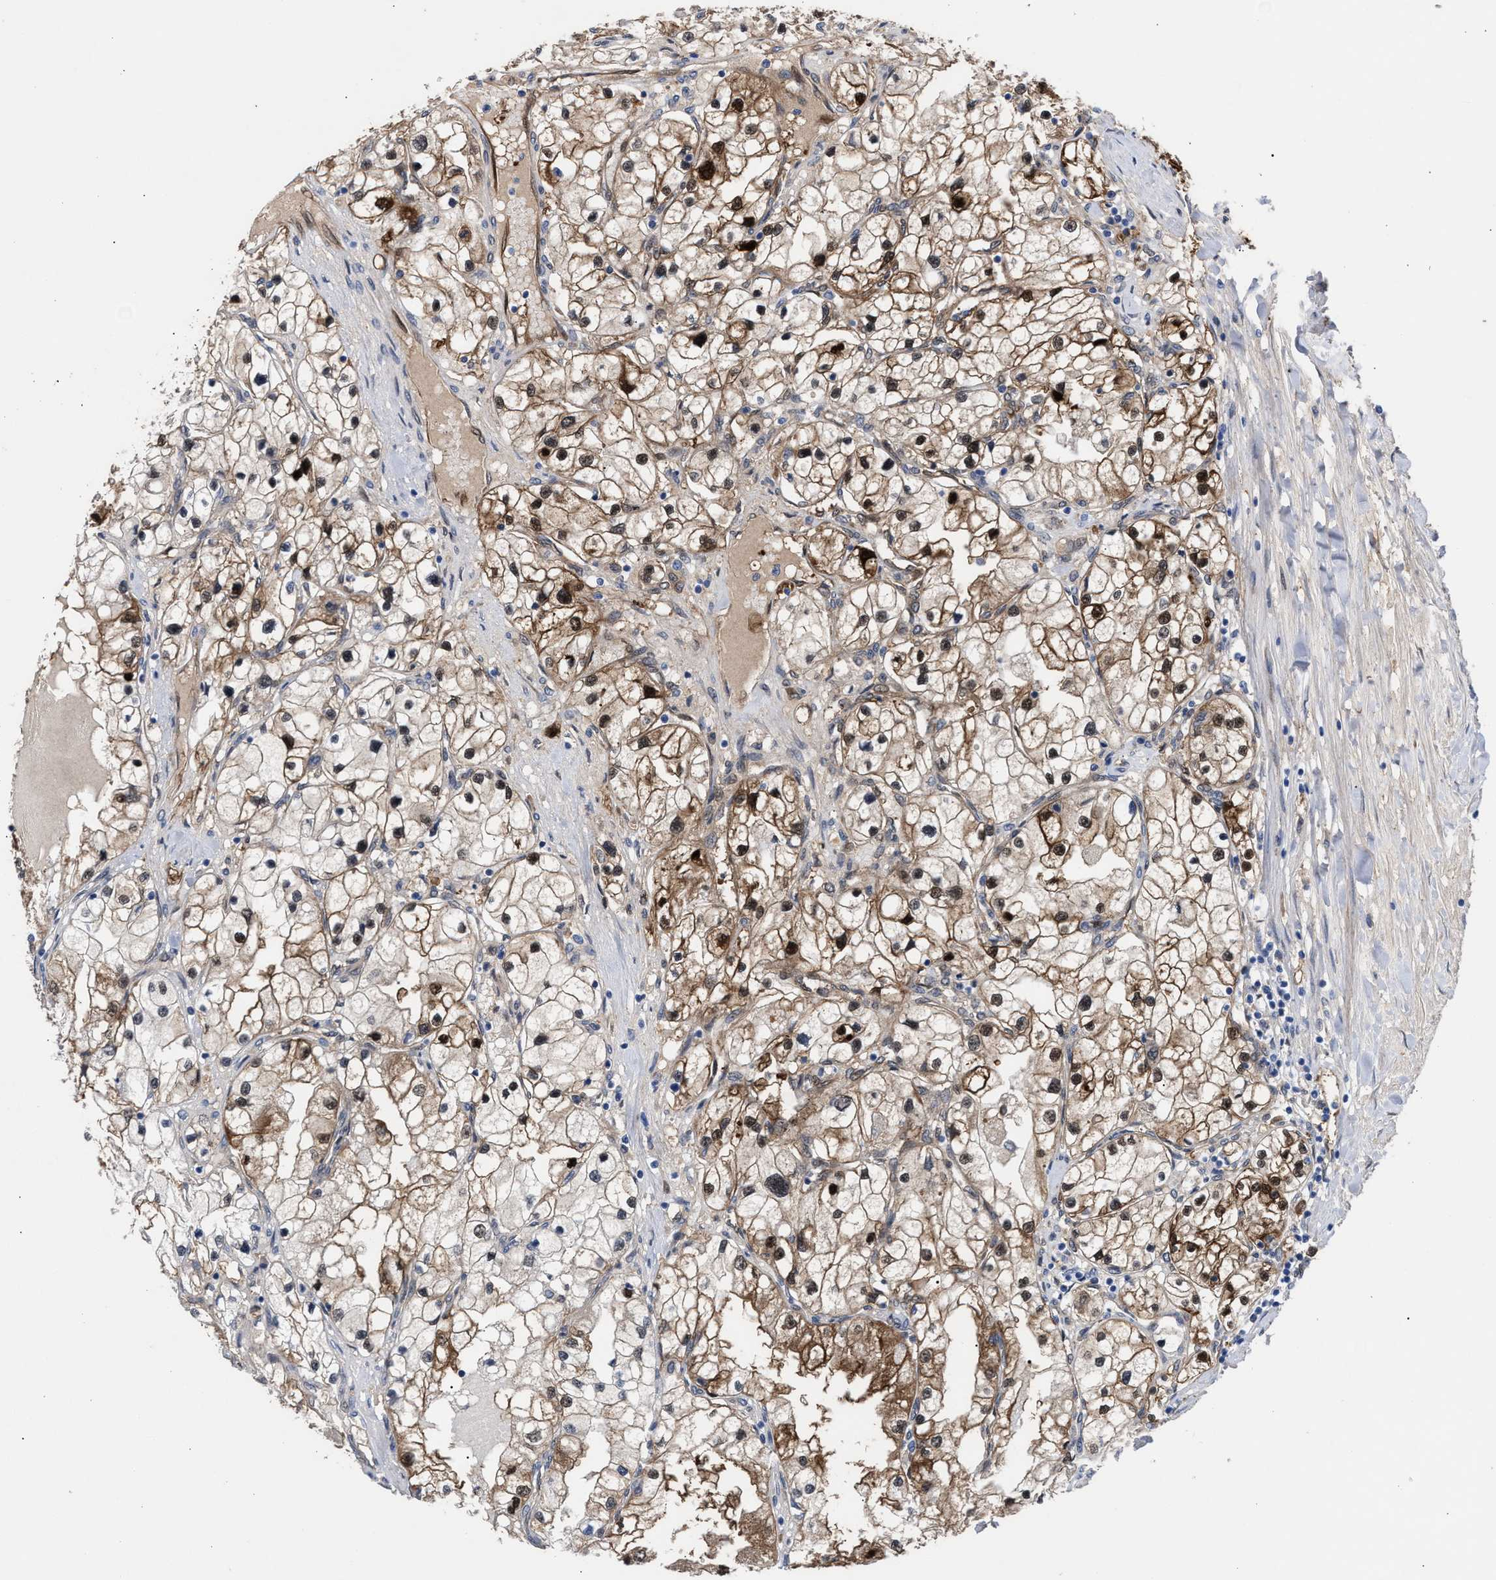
{"staining": {"intensity": "strong", "quantity": ">75%", "location": "cytoplasmic/membranous,nuclear"}, "tissue": "renal cancer", "cell_type": "Tumor cells", "image_type": "cancer", "snomed": [{"axis": "morphology", "description": "Adenocarcinoma, NOS"}, {"axis": "topography", "description": "Kidney"}], "caption": "This is an image of IHC staining of renal adenocarcinoma, which shows strong expression in the cytoplasmic/membranous and nuclear of tumor cells.", "gene": "TP53I3", "patient": {"sex": "male", "age": 68}}